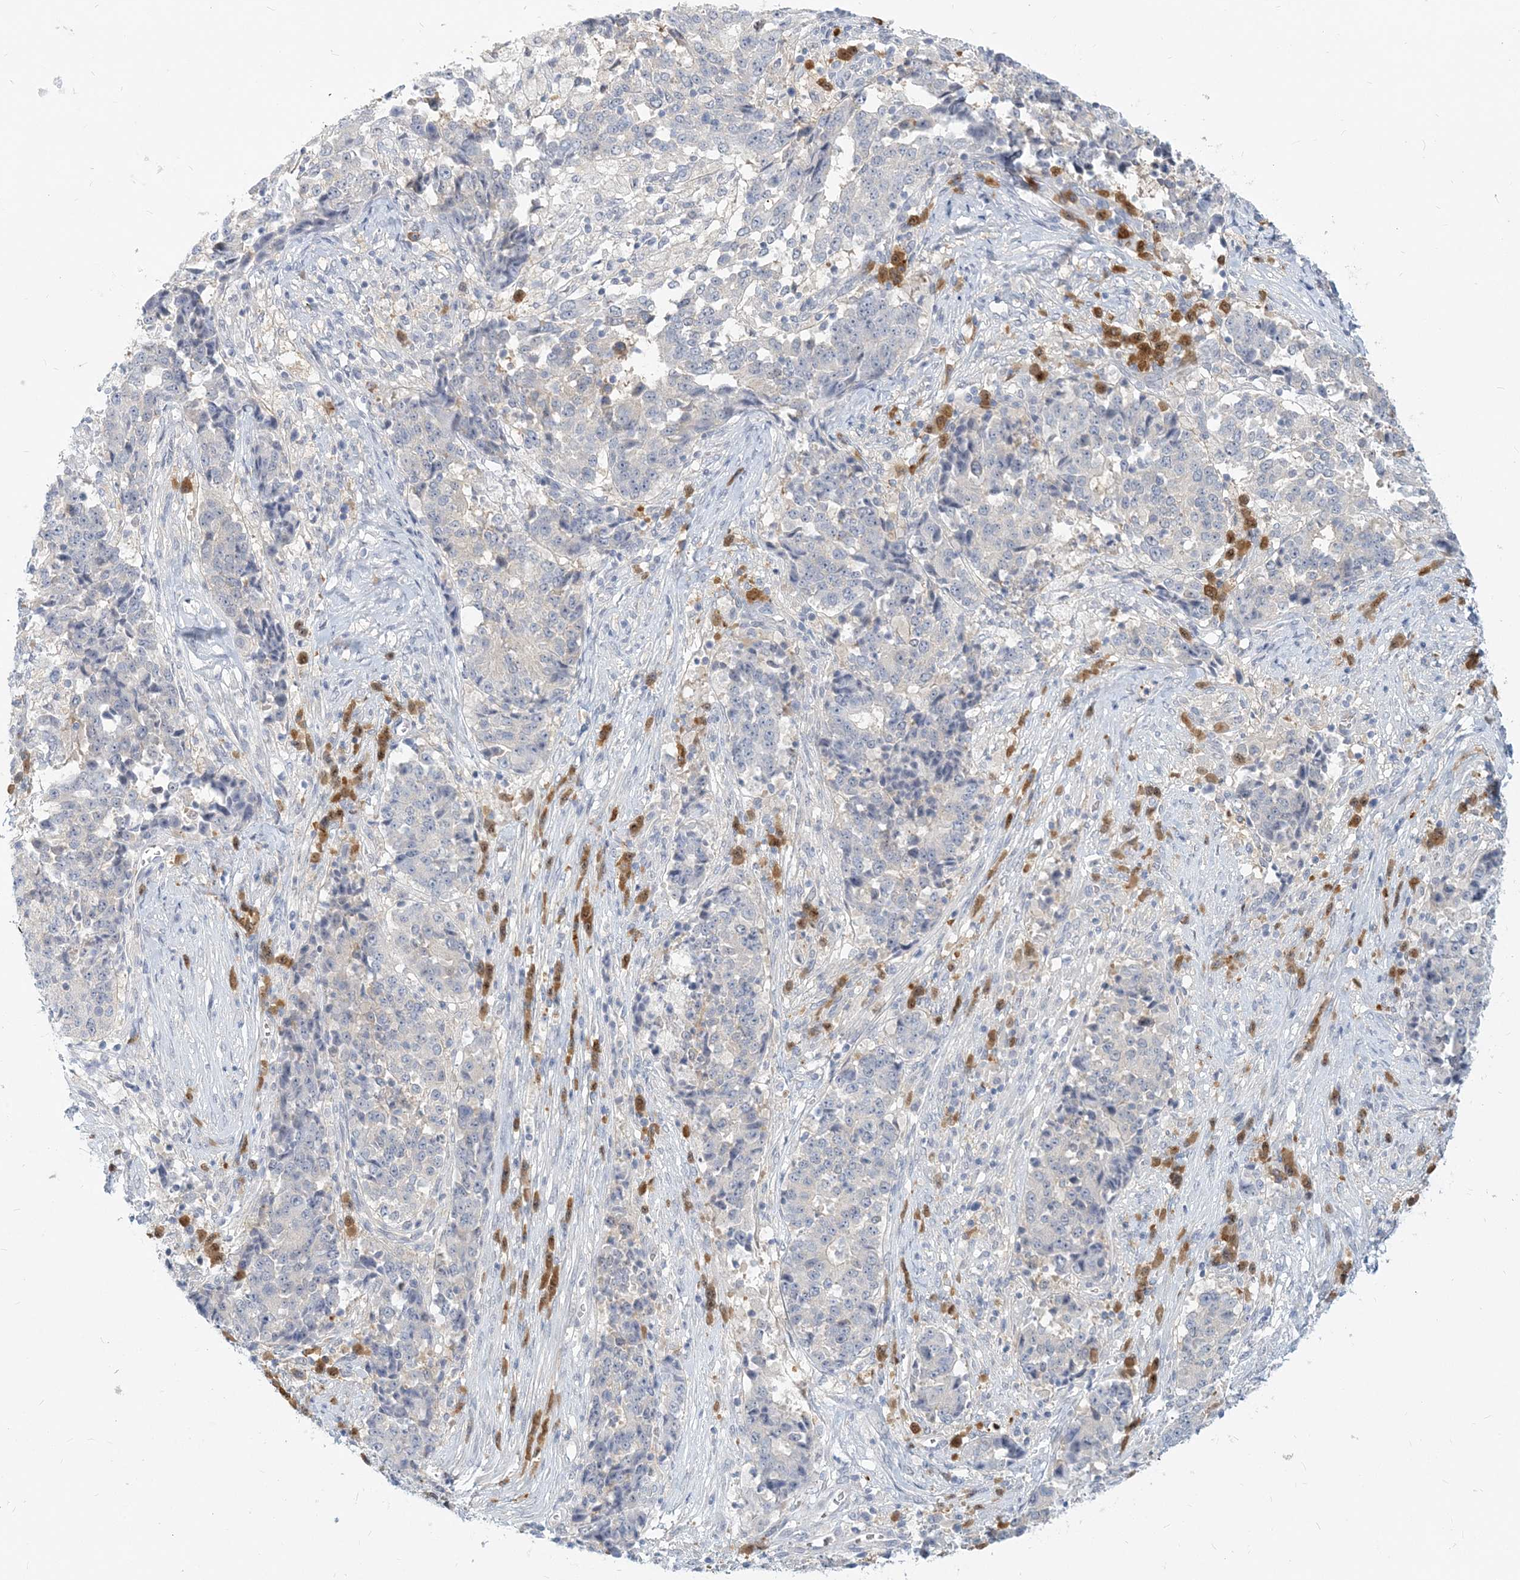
{"staining": {"intensity": "negative", "quantity": "none", "location": "none"}, "tissue": "stomach cancer", "cell_type": "Tumor cells", "image_type": "cancer", "snomed": [{"axis": "morphology", "description": "Adenocarcinoma, NOS"}, {"axis": "topography", "description": "Stomach"}], "caption": "There is no significant positivity in tumor cells of stomach adenocarcinoma.", "gene": "GMPPA", "patient": {"sex": "male", "age": 59}}